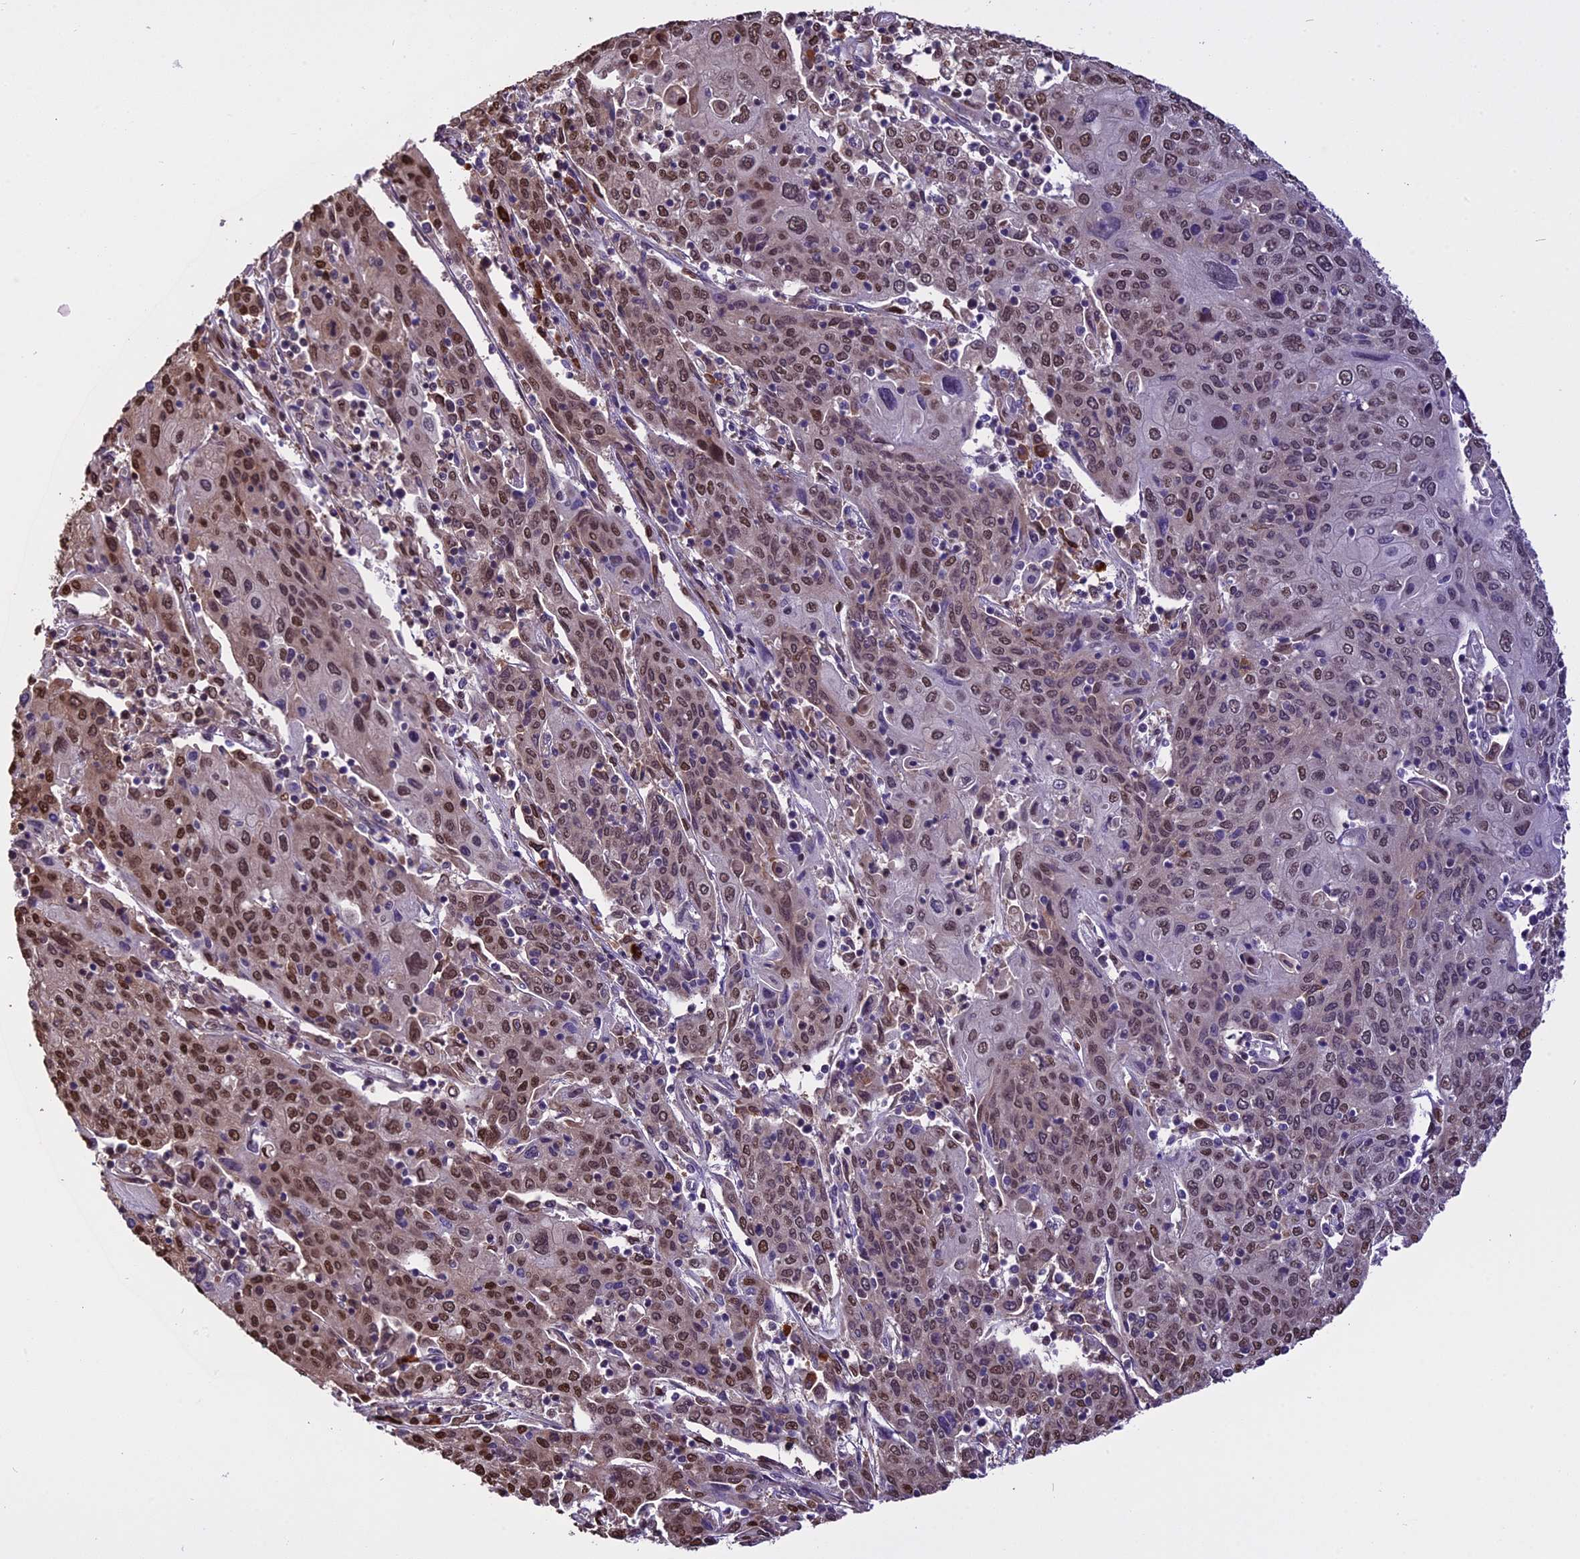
{"staining": {"intensity": "moderate", "quantity": ">75%", "location": "nuclear"}, "tissue": "cervical cancer", "cell_type": "Tumor cells", "image_type": "cancer", "snomed": [{"axis": "morphology", "description": "Squamous cell carcinoma, NOS"}, {"axis": "topography", "description": "Cervix"}], "caption": "Cervical squamous cell carcinoma was stained to show a protein in brown. There is medium levels of moderate nuclear staining in approximately >75% of tumor cells.", "gene": "HERPUD1", "patient": {"sex": "female", "age": 67}}